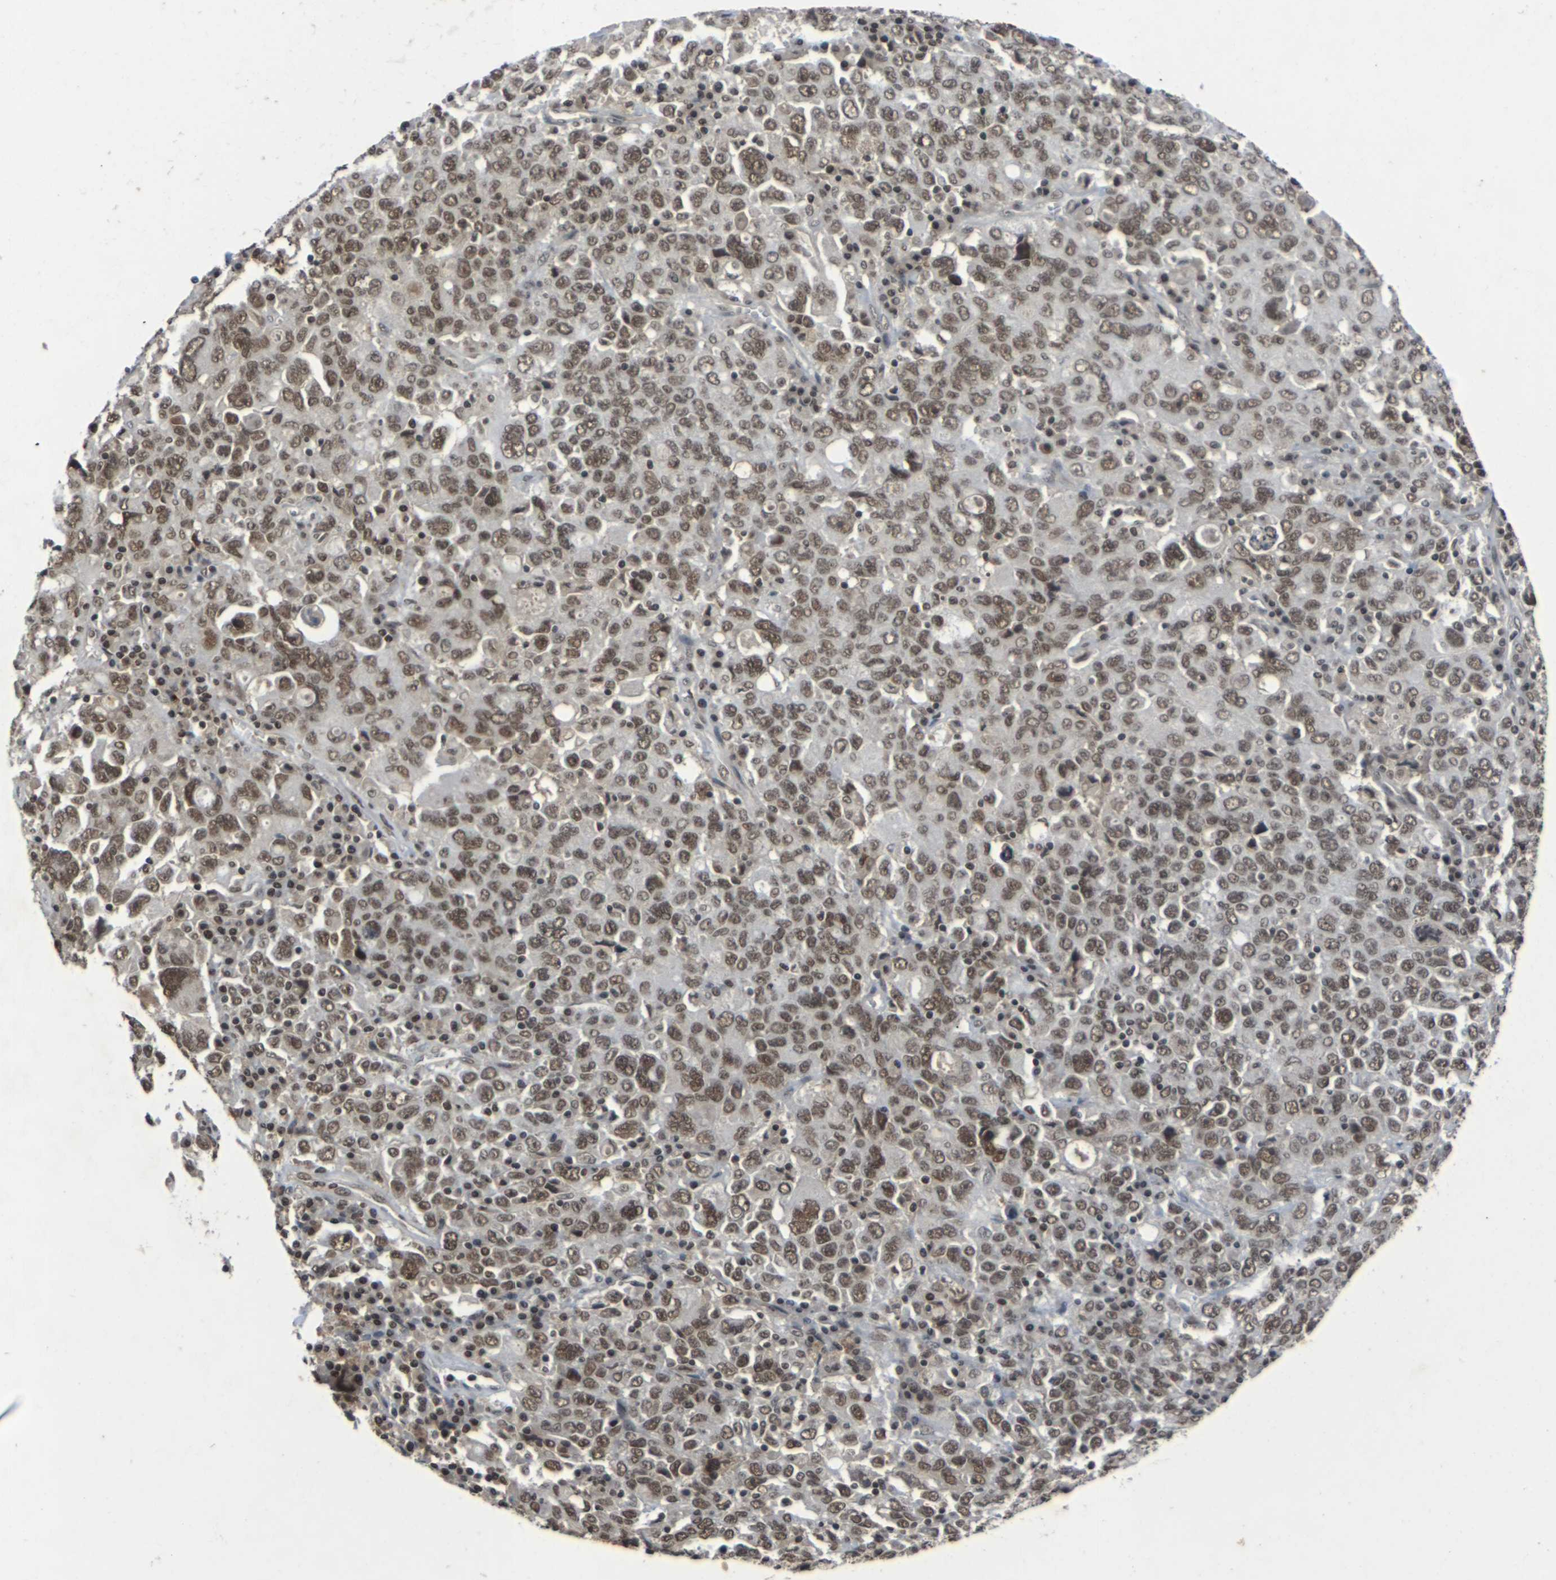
{"staining": {"intensity": "moderate", "quantity": ">75%", "location": "nuclear"}, "tissue": "ovarian cancer", "cell_type": "Tumor cells", "image_type": "cancer", "snomed": [{"axis": "morphology", "description": "Carcinoma, endometroid"}, {"axis": "topography", "description": "Ovary"}], "caption": "Protein analysis of ovarian cancer tissue displays moderate nuclear positivity in about >75% of tumor cells. (DAB (3,3'-diaminobenzidine) IHC, brown staining for protein, blue staining for nuclei).", "gene": "NELFA", "patient": {"sex": "female", "age": 62}}